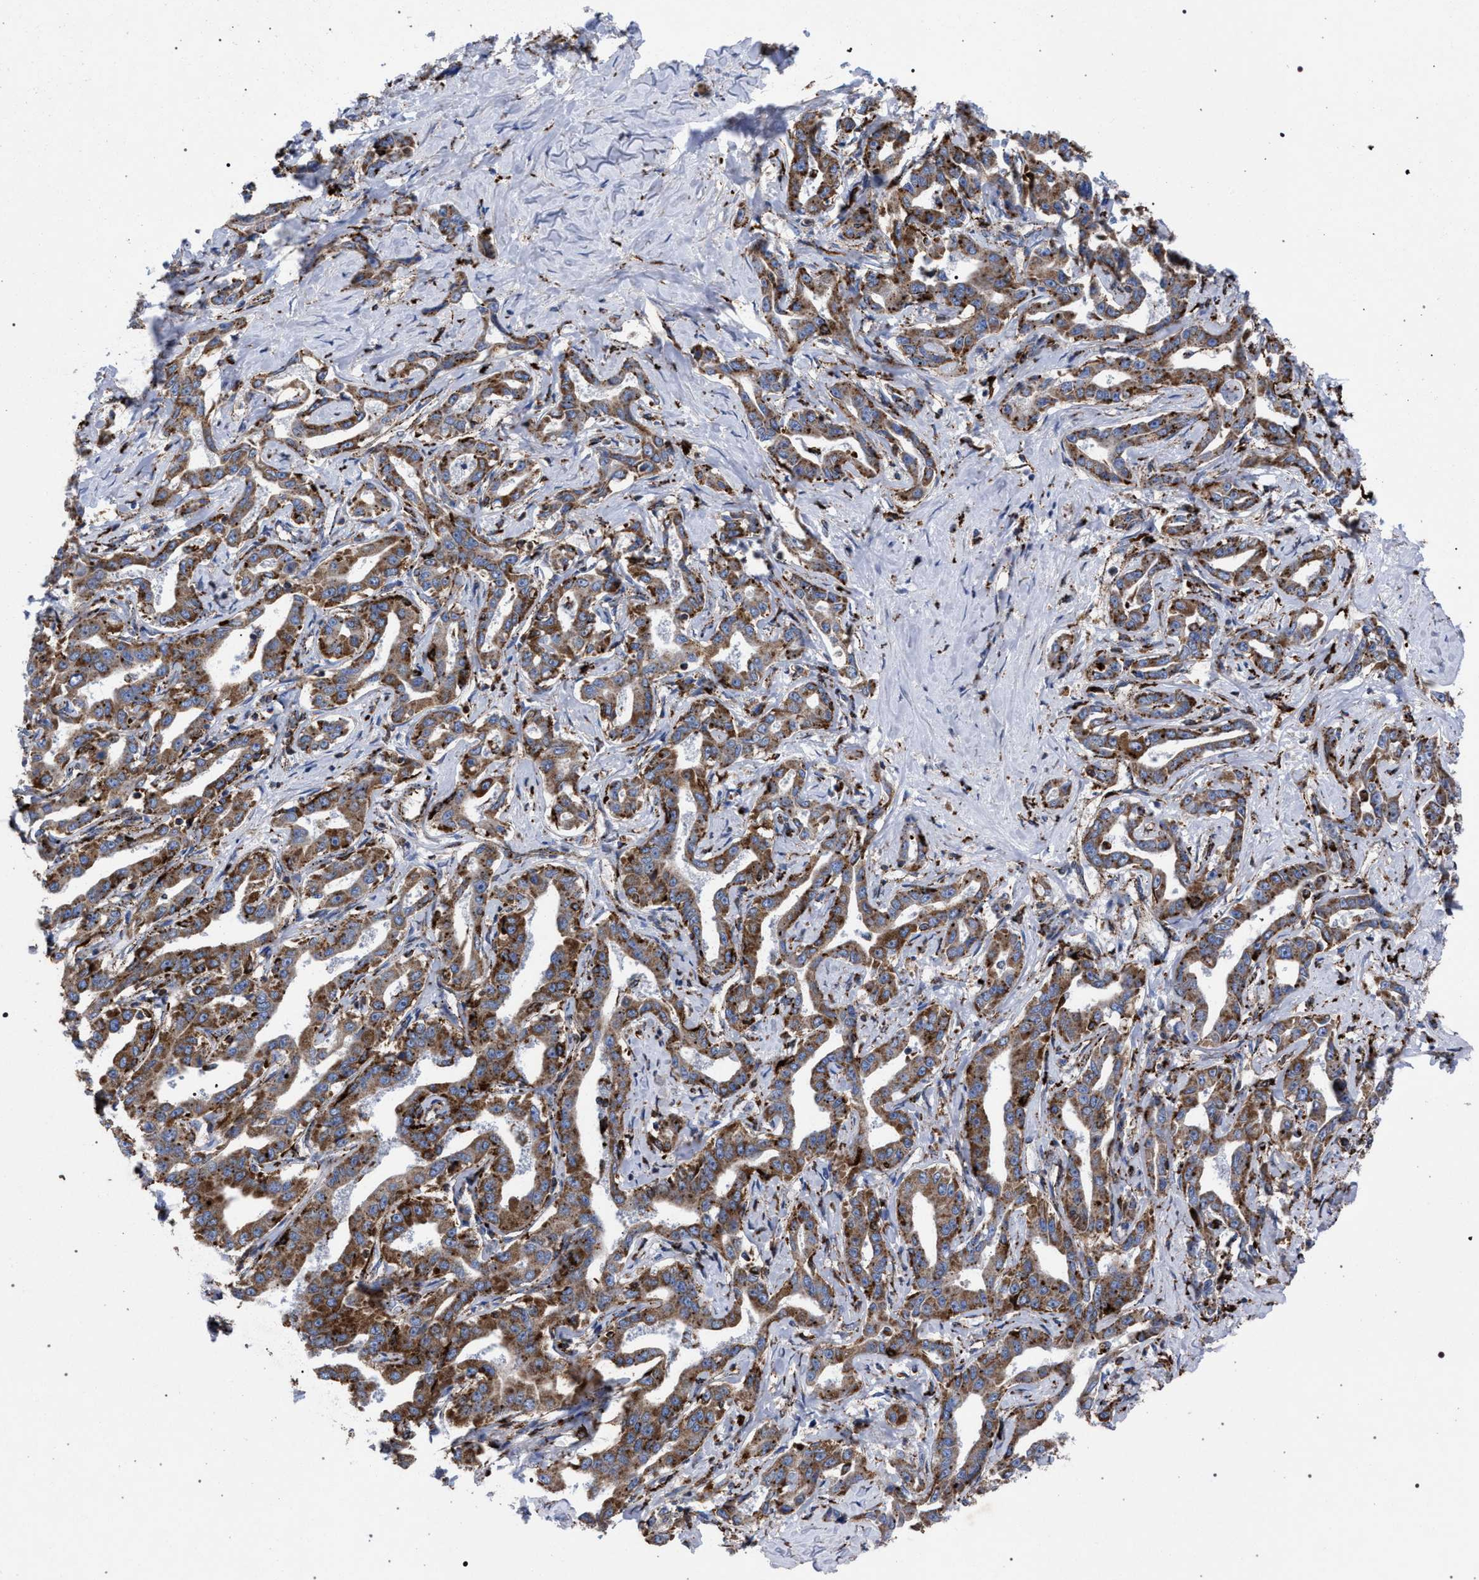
{"staining": {"intensity": "moderate", "quantity": ">75%", "location": "cytoplasmic/membranous"}, "tissue": "liver cancer", "cell_type": "Tumor cells", "image_type": "cancer", "snomed": [{"axis": "morphology", "description": "Cholangiocarcinoma"}, {"axis": "topography", "description": "Liver"}], "caption": "This photomicrograph exhibits immunohistochemistry staining of cholangiocarcinoma (liver), with medium moderate cytoplasmic/membranous positivity in approximately >75% of tumor cells.", "gene": "PPT1", "patient": {"sex": "male", "age": 59}}